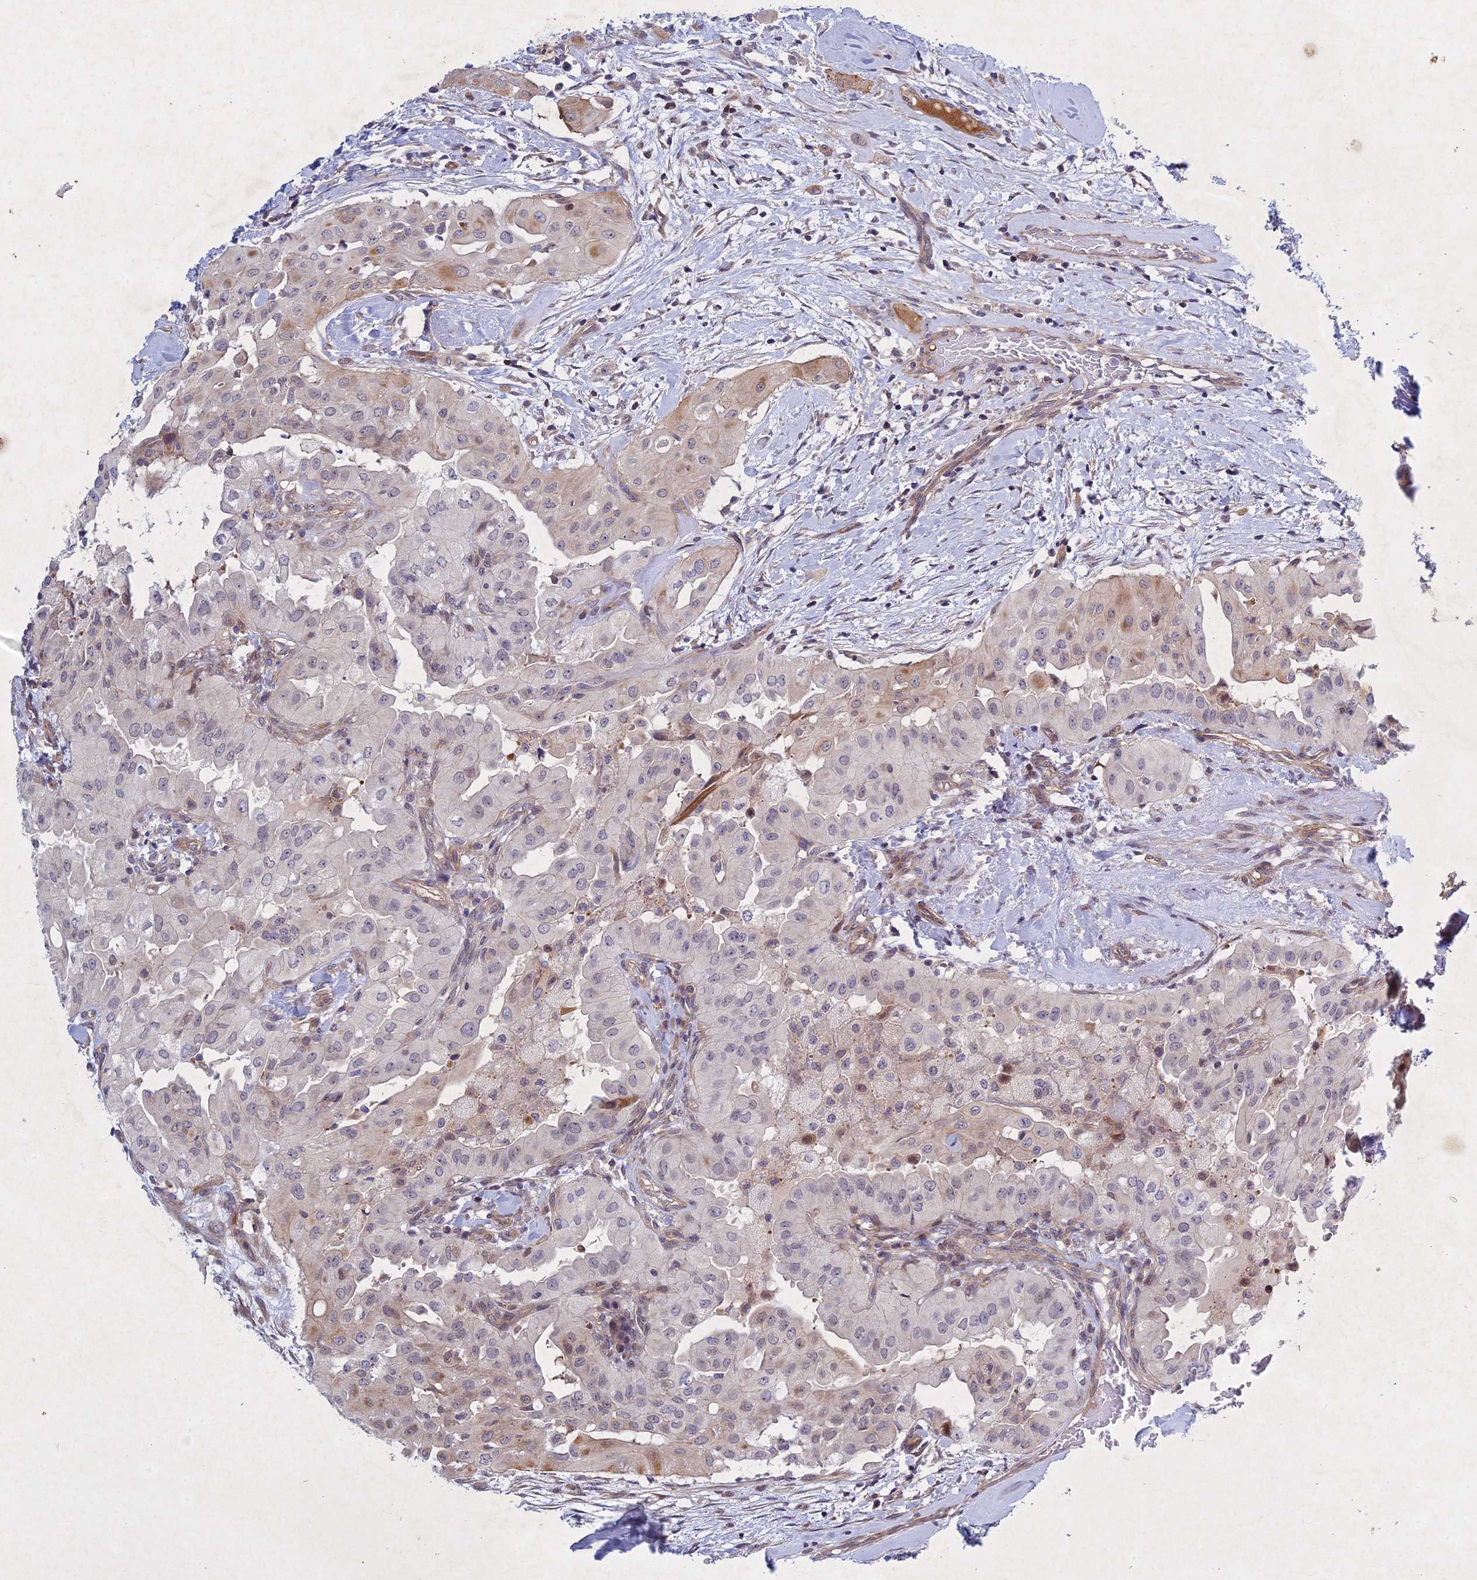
{"staining": {"intensity": "weak", "quantity": "<25%", "location": "cytoplasmic/membranous"}, "tissue": "thyroid cancer", "cell_type": "Tumor cells", "image_type": "cancer", "snomed": [{"axis": "morphology", "description": "Papillary adenocarcinoma, NOS"}, {"axis": "topography", "description": "Thyroid gland"}], "caption": "This is an immunohistochemistry histopathology image of human papillary adenocarcinoma (thyroid). There is no positivity in tumor cells.", "gene": "PTHLH", "patient": {"sex": "female", "age": 59}}